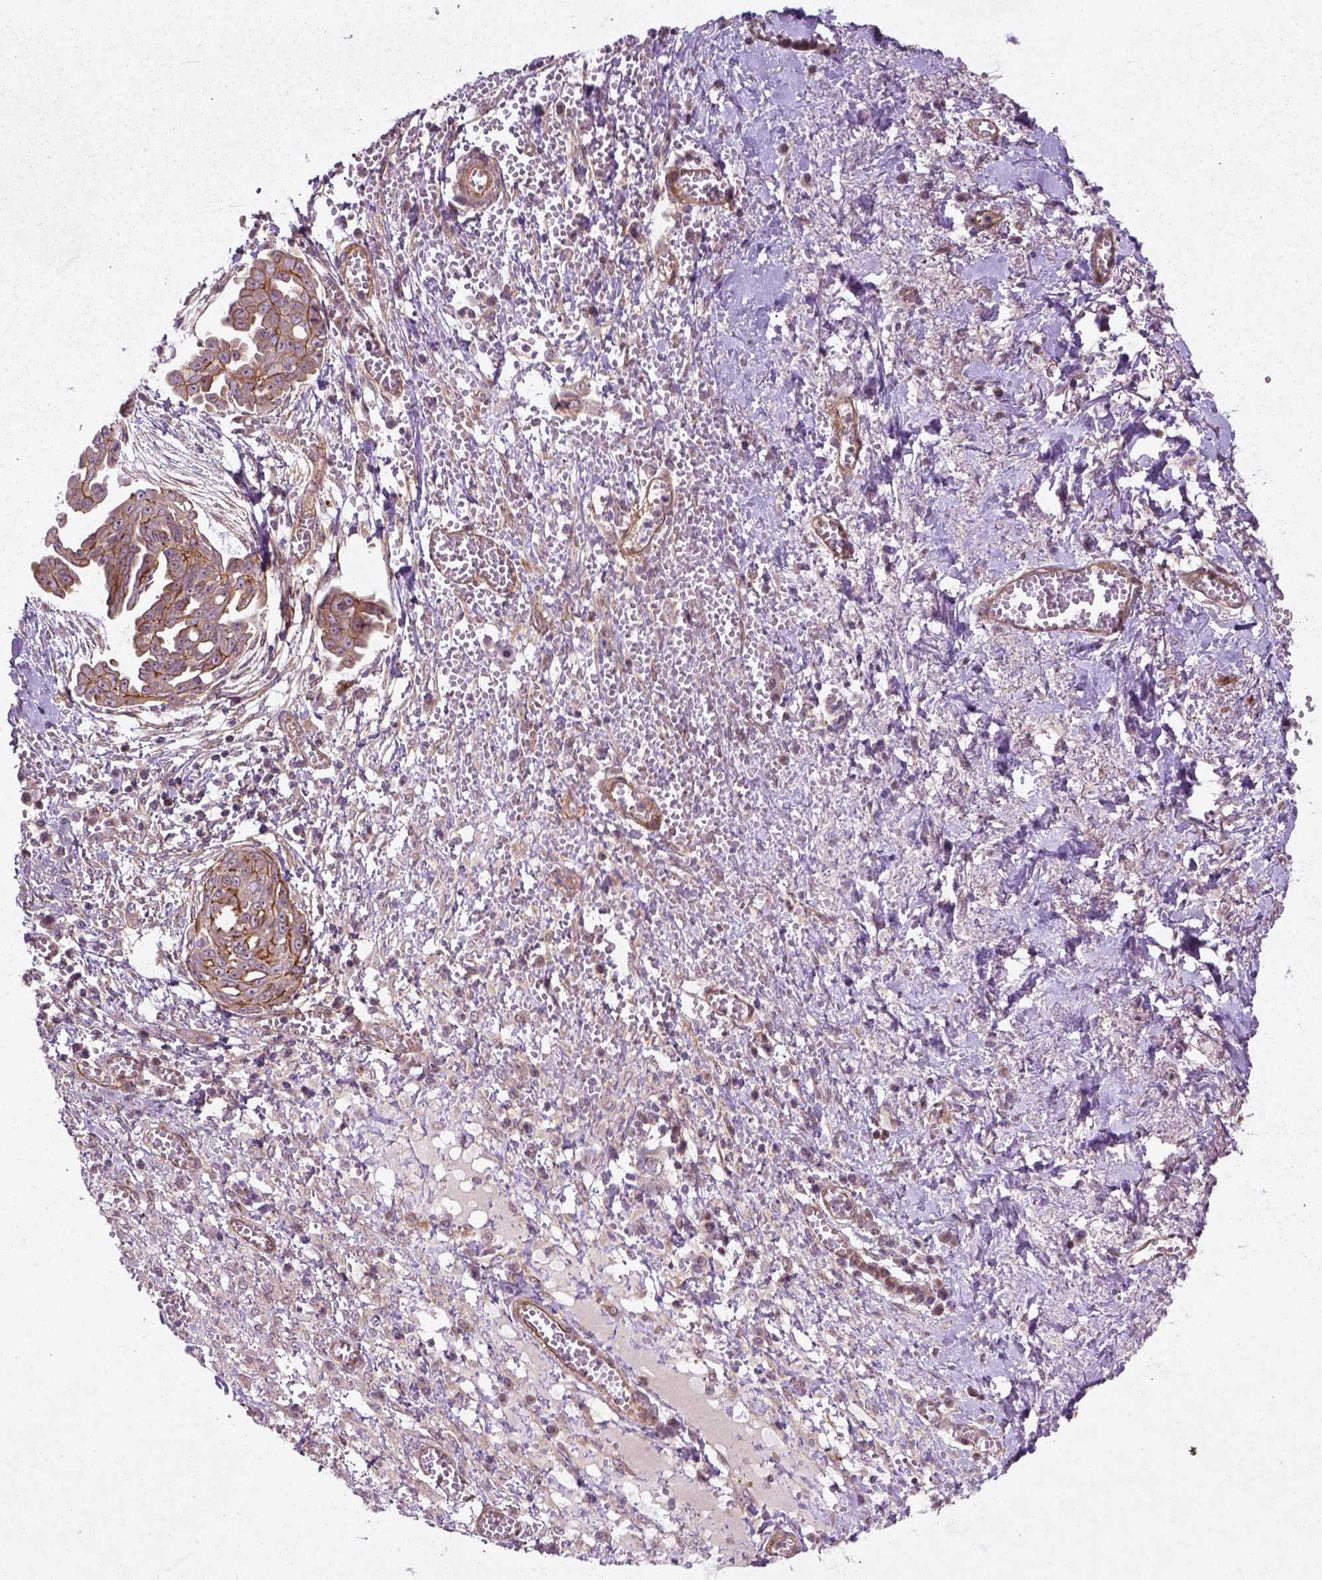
{"staining": {"intensity": "moderate", "quantity": "25%-75%", "location": "cytoplasmic/membranous"}, "tissue": "ovarian cancer", "cell_type": "Tumor cells", "image_type": "cancer", "snomed": [{"axis": "morphology", "description": "Cystadenocarcinoma, serous, NOS"}, {"axis": "topography", "description": "Ovary"}], "caption": "Immunohistochemical staining of ovarian serous cystadenocarcinoma shows medium levels of moderate cytoplasmic/membranous protein positivity in about 25%-75% of tumor cells.", "gene": "TCHP", "patient": {"sex": "female", "age": 71}}